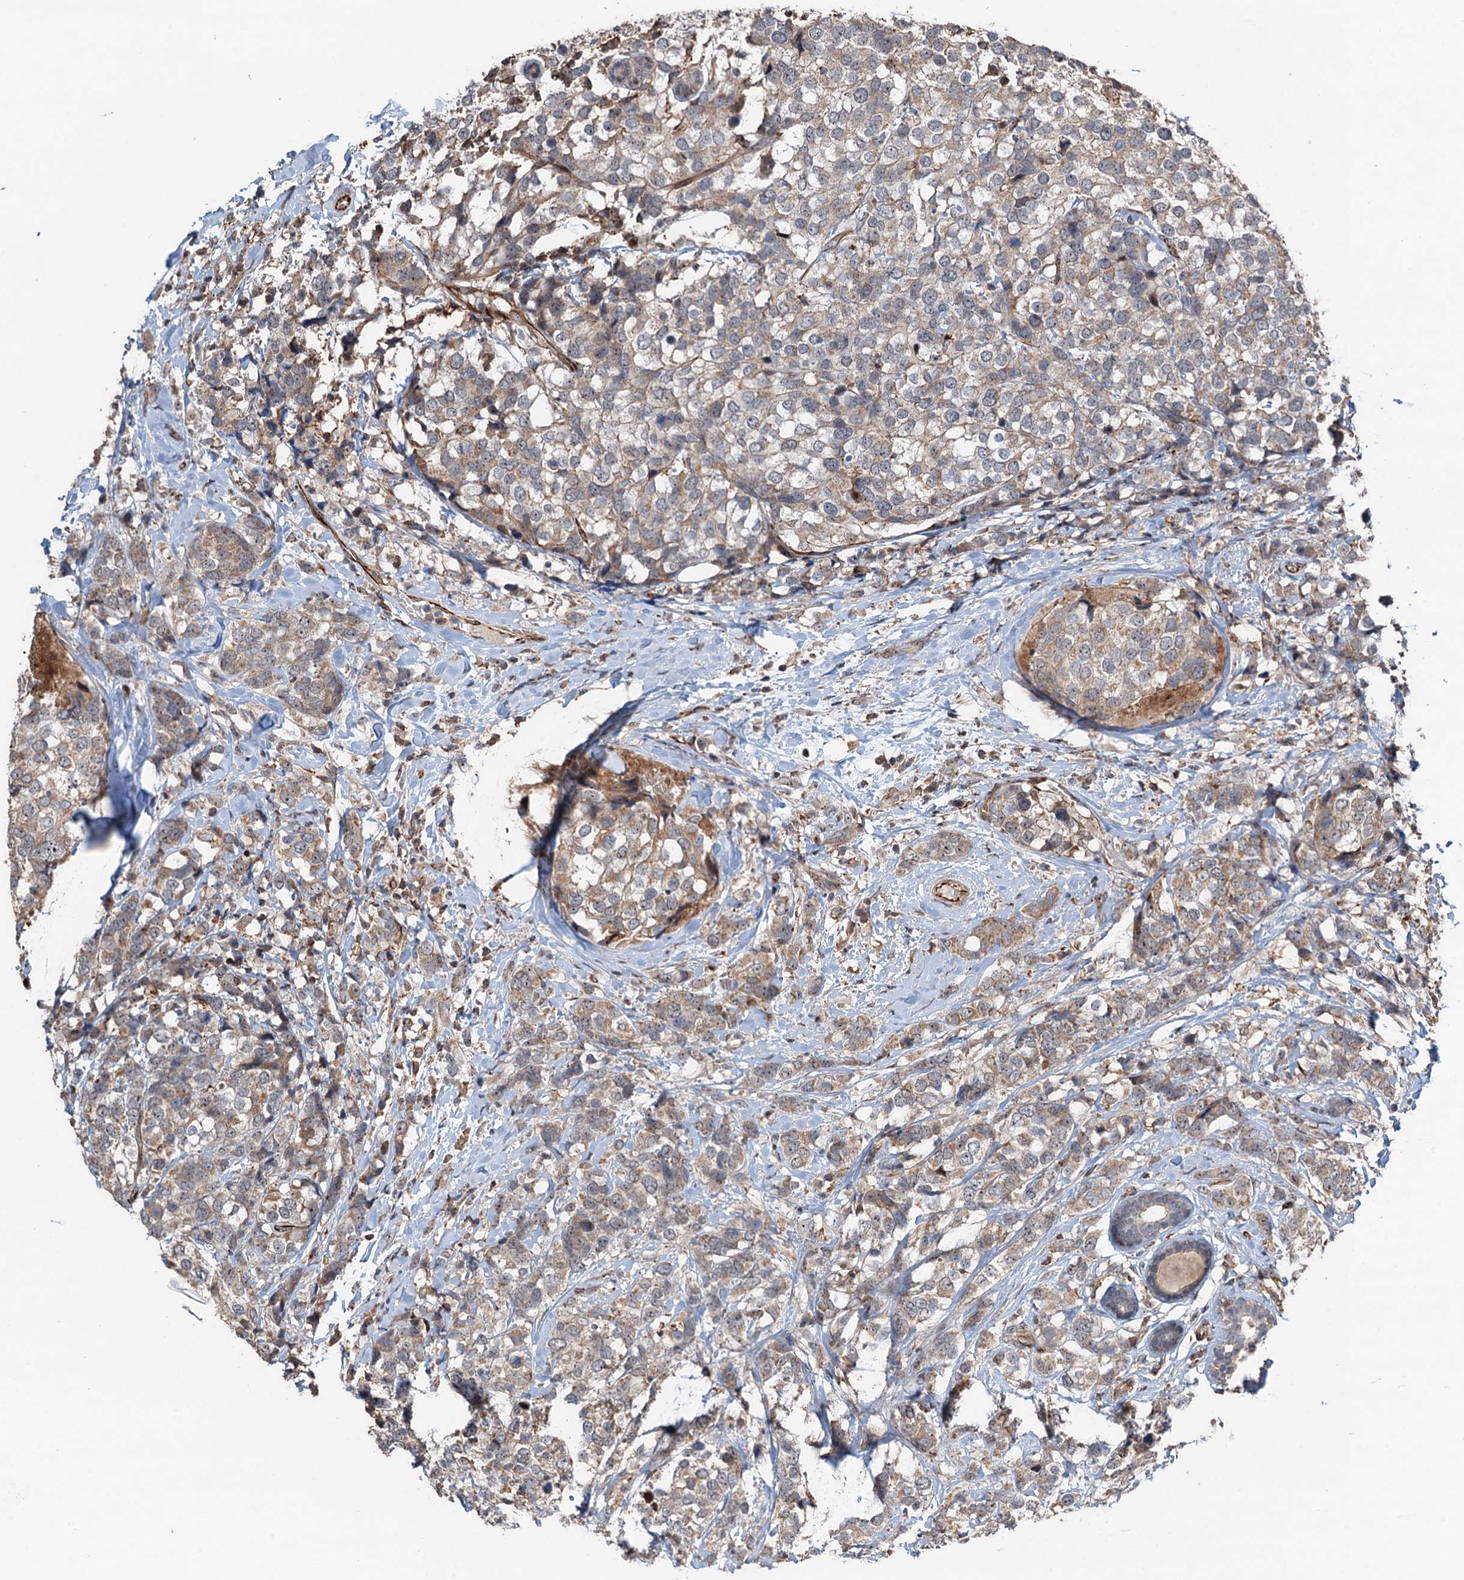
{"staining": {"intensity": "weak", "quantity": ">75%", "location": "cytoplasmic/membranous,nuclear"}, "tissue": "breast cancer", "cell_type": "Tumor cells", "image_type": "cancer", "snomed": [{"axis": "morphology", "description": "Lobular carcinoma"}, {"axis": "topography", "description": "Breast"}], "caption": "Immunohistochemistry (IHC) staining of breast cancer, which shows low levels of weak cytoplasmic/membranous and nuclear positivity in about >75% of tumor cells indicating weak cytoplasmic/membranous and nuclear protein positivity. The staining was performed using DAB (brown) for protein detection and nuclei were counterstained in hematoxylin (blue).", "gene": "TMA16", "patient": {"sex": "female", "age": 59}}